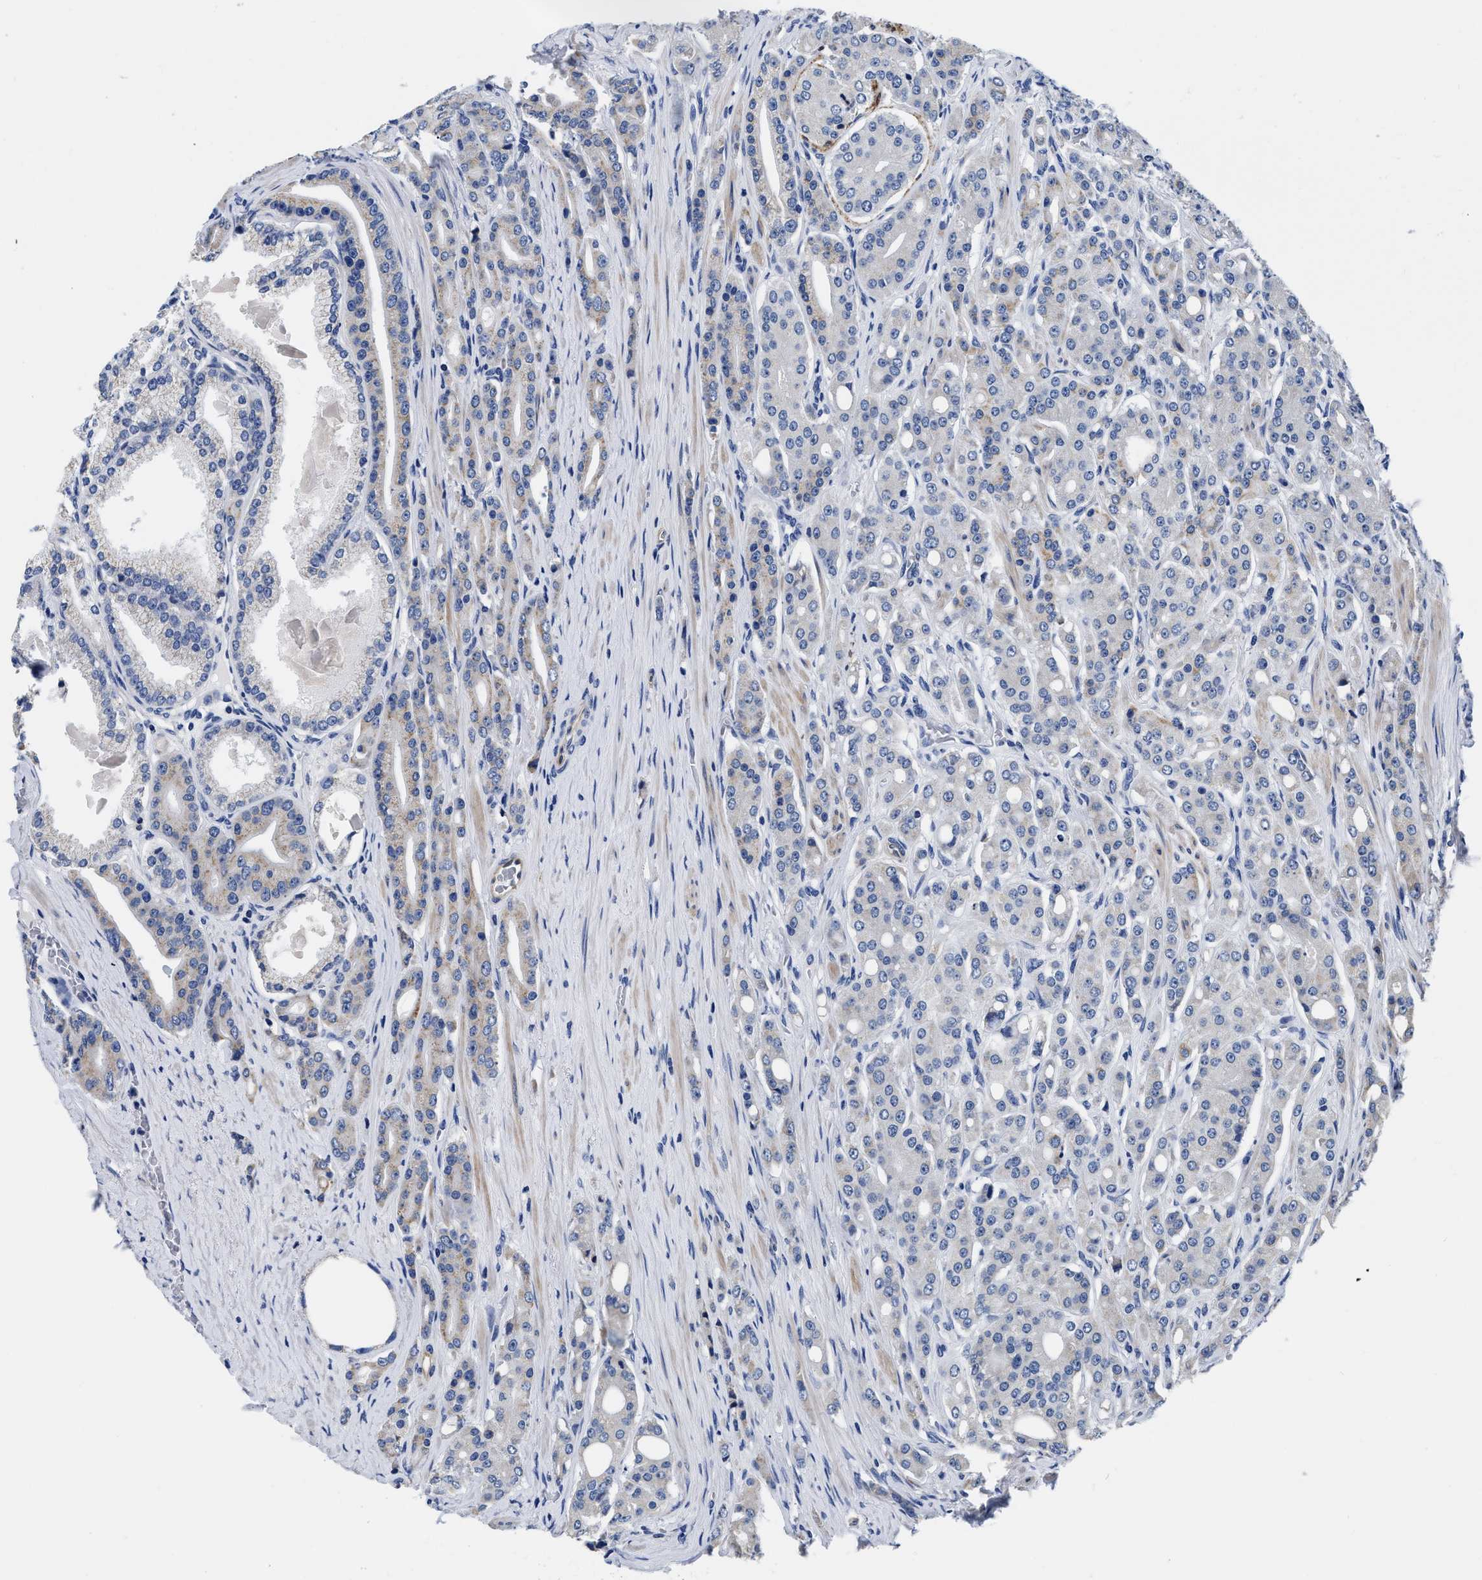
{"staining": {"intensity": "weak", "quantity": "<25%", "location": "cytoplasmic/membranous"}, "tissue": "prostate cancer", "cell_type": "Tumor cells", "image_type": "cancer", "snomed": [{"axis": "morphology", "description": "Adenocarcinoma, High grade"}, {"axis": "topography", "description": "Prostate"}], "caption": "Histopathology image shows no significant protein positivity in tumor cells of prostate cancer (adenocarcinoma (high-grade)).", "gene": "SLC35F1", "patient": {"sex": "male", "age": 71}}